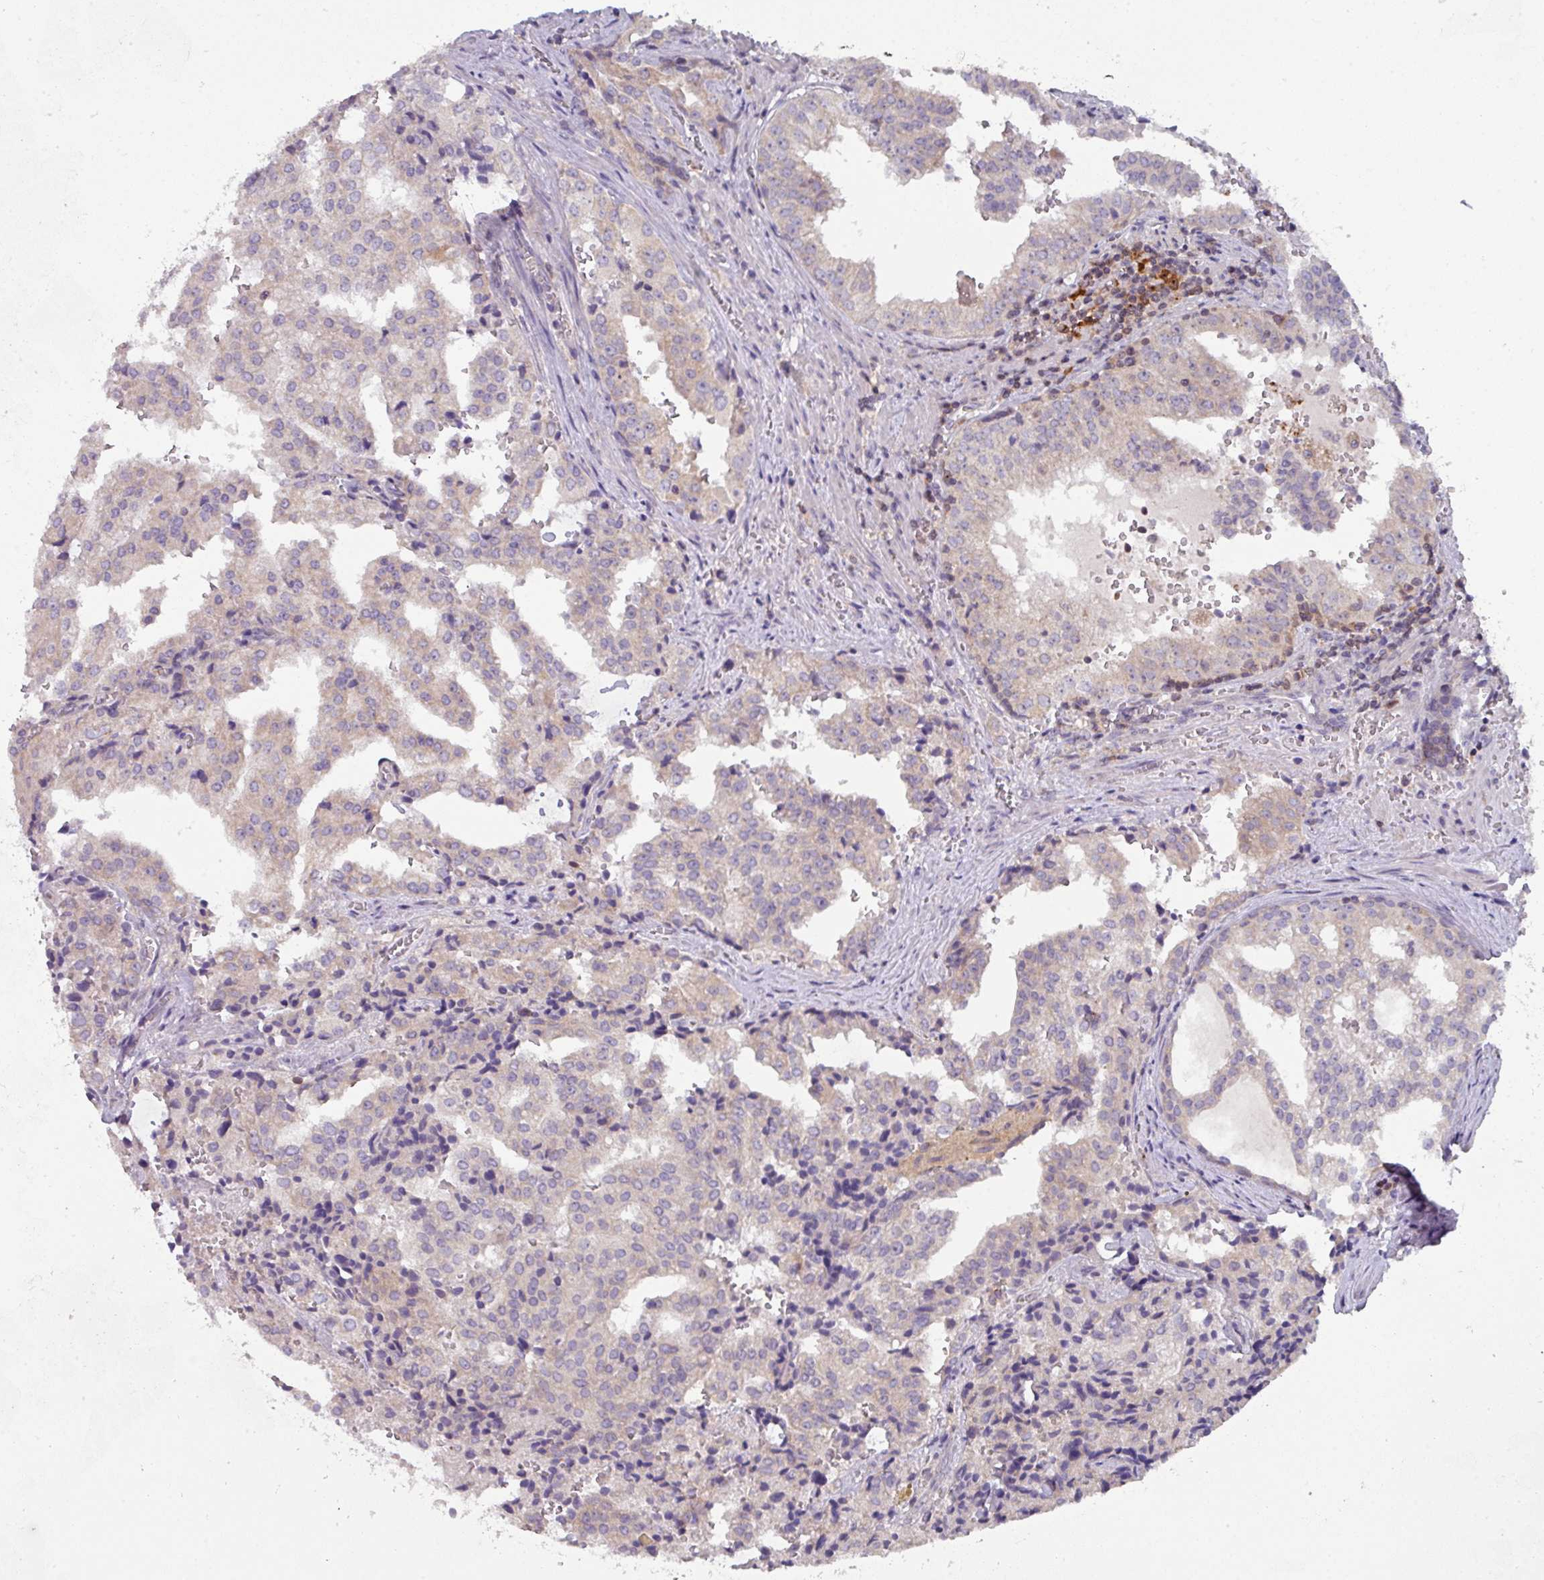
{"staining": {"intensity": "weak", "quantity": "<25%", "location": "cytoplasmic/membranous"}, "tissue": "prostate cancer", "cell_type": "Tumor cells", "image_type": "cancer", "snomed": [{"axis": "morphology", "description": "Adenocarcinoma, High grade"}, {"axis": "topography", "description": "Prostate"}], "caption": "Immunohistochemical staining of prostate high-grade adenocarcinoma demonstrates no significant staining in tumor cells.", "gene": "DCAF12L2", "patient": {"sex": "male", "age": 68}}